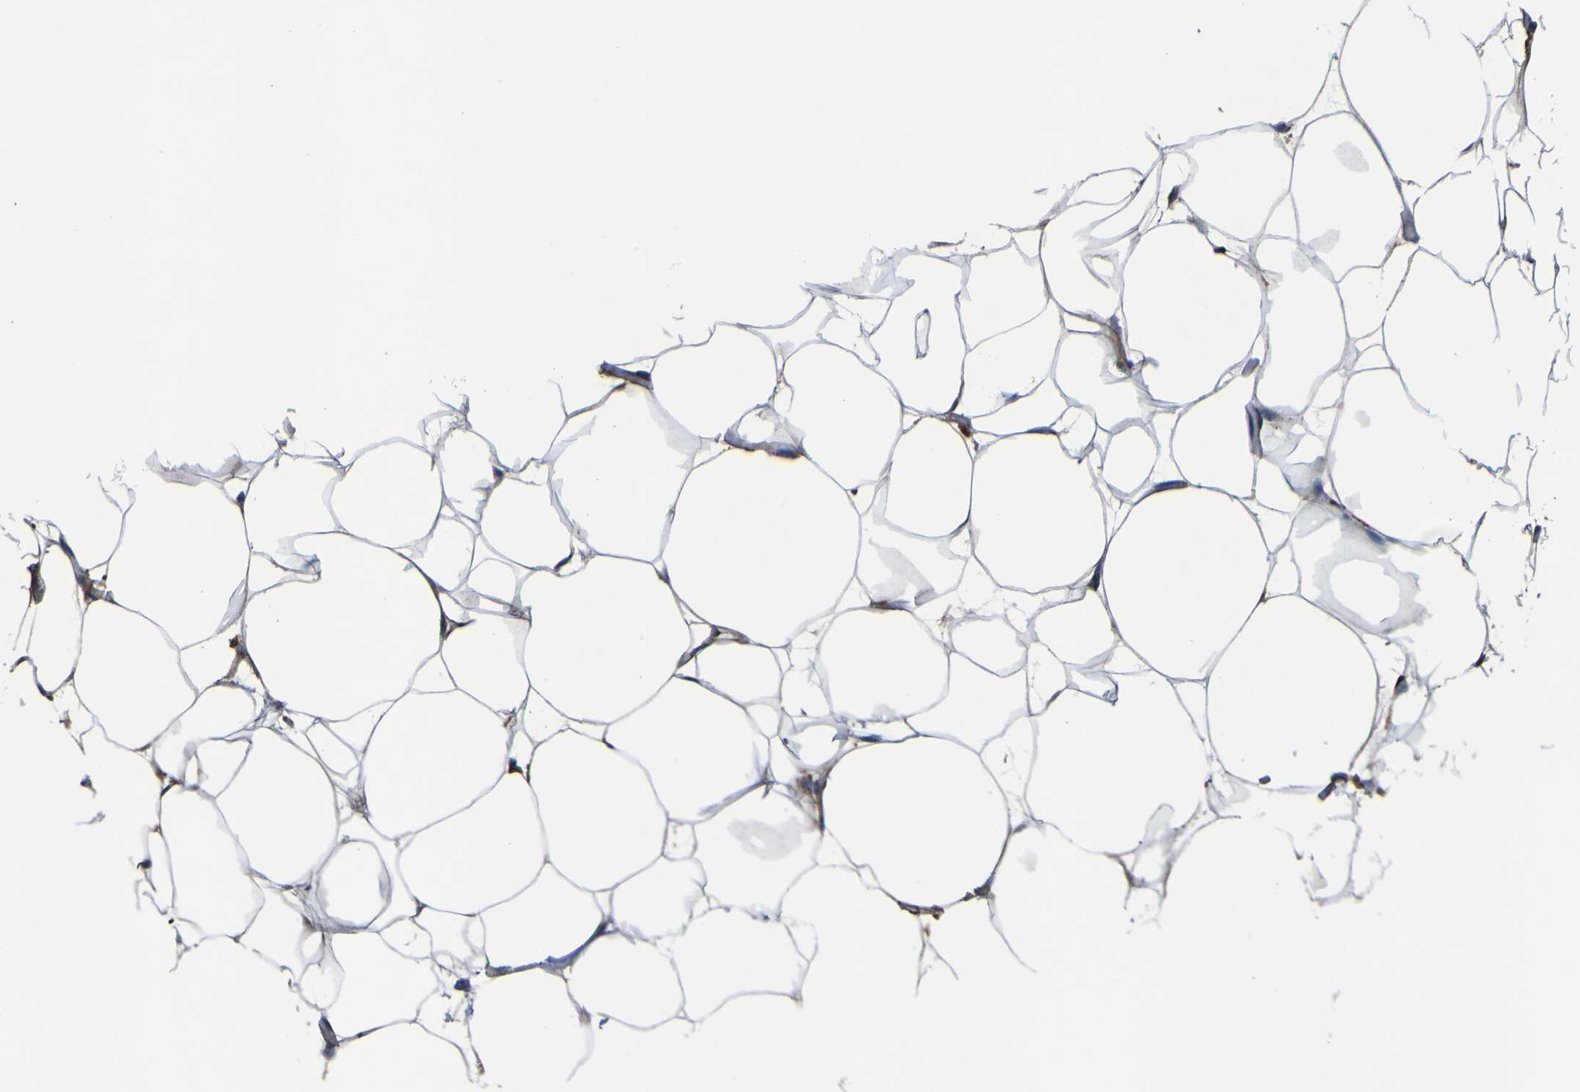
{"staining": {"intensity": "moderate", "quantity": "25%-75%", "location": "cytoplasmic/membranous"}, "tissue": "adipose tissue", "cell_type": "Adipocytes", "image_type": "normal", "snomed": [{"axis": "morphology", "description": "Normal tissue, NOS"}, {"axis": "topography", "description": "Breast"}, {"axis": "topography", "description": "Adipose tissue"}], "caption": "Adipose tissue stained for a protein (brown) shows moderate cytoplasmic/membranous positive positivity in approximately 25%-75% of adipocytes.", "gene": "GPLD1", "patient": {"sex": "female", "age": 25}}